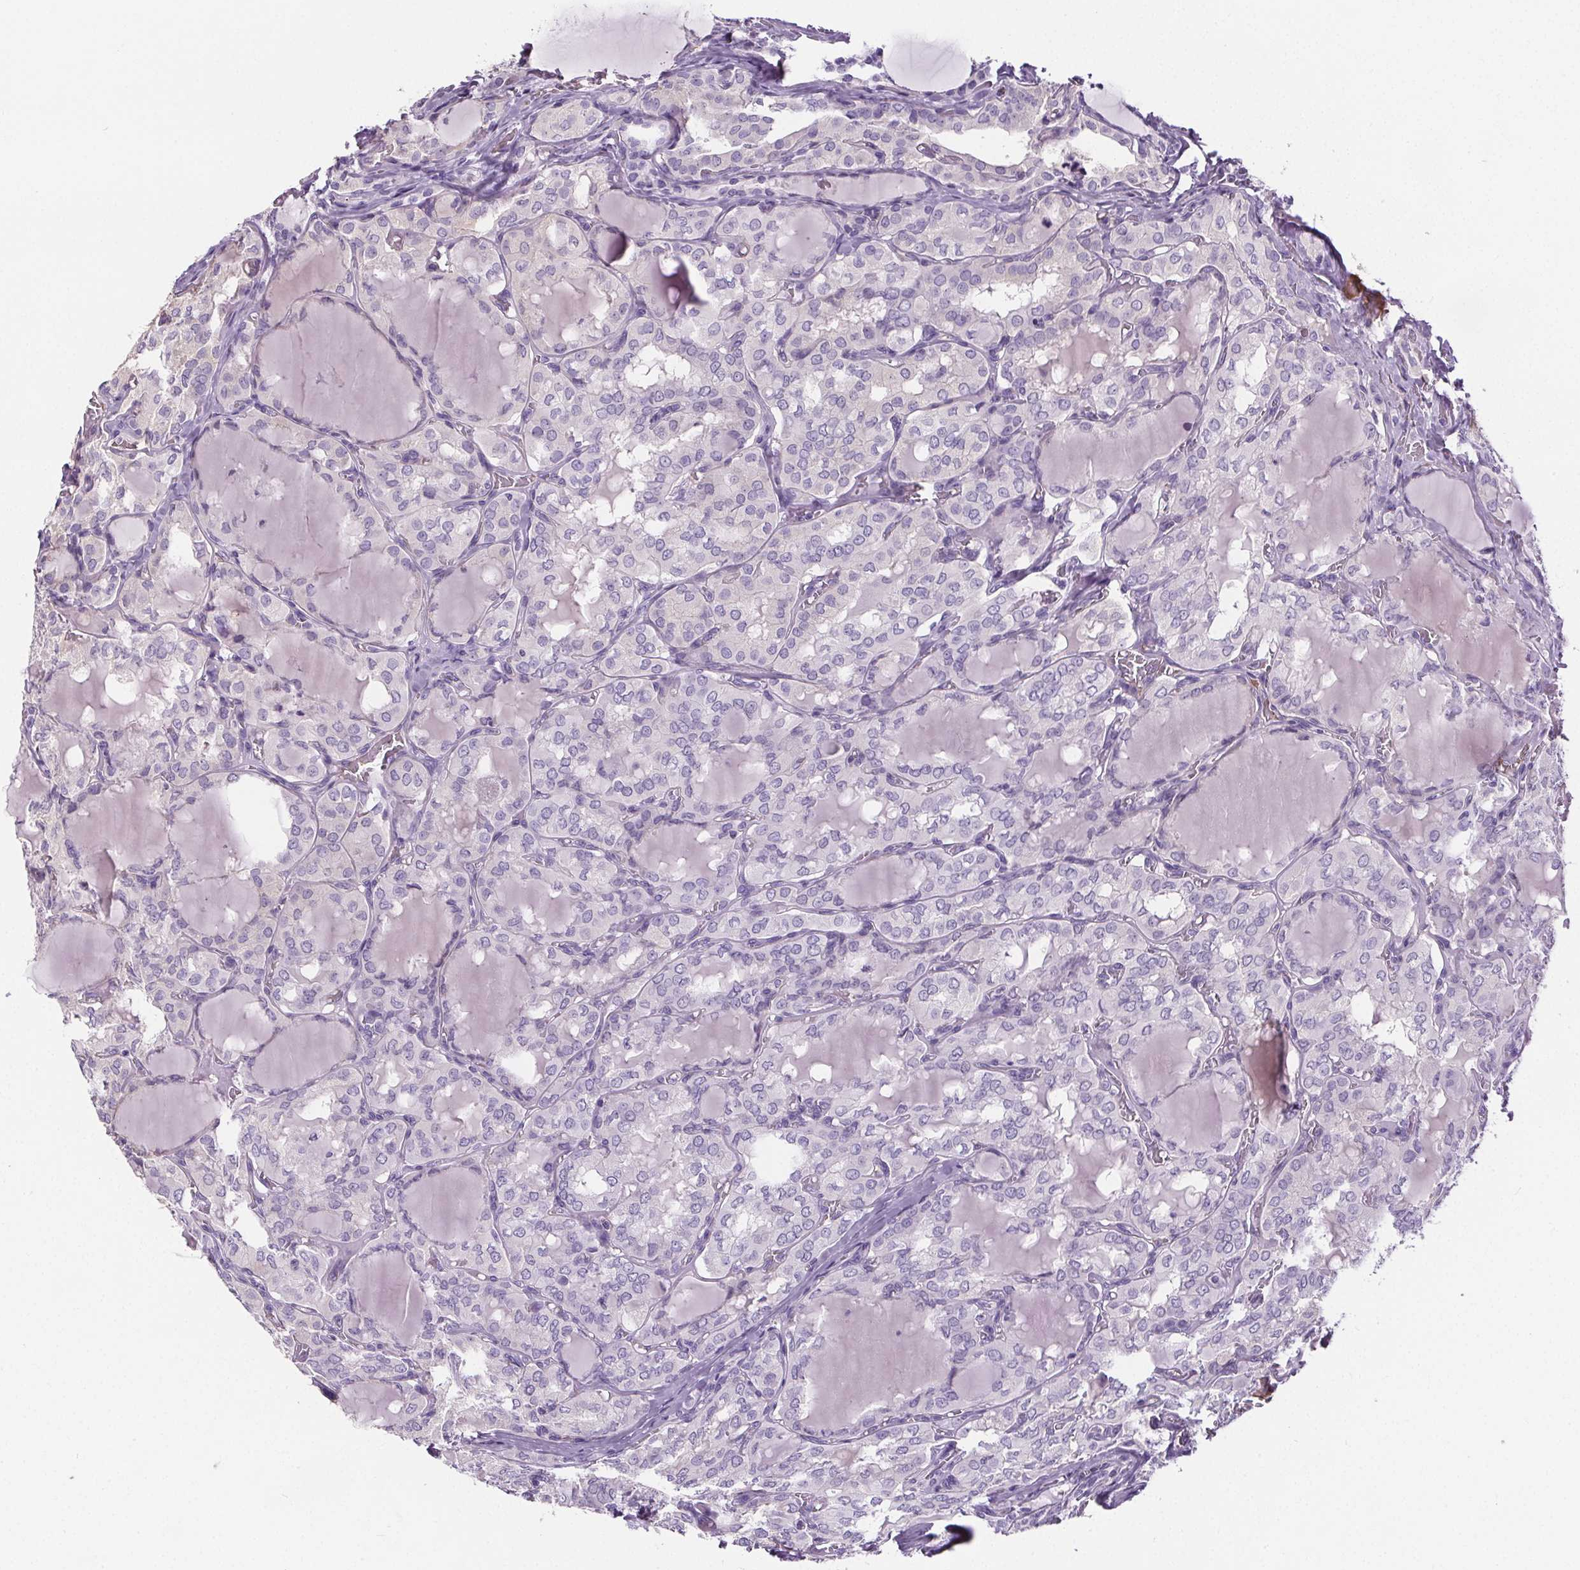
{"staining": {"intensity": "negative", "quantity": "none", "location": "none"}, "tissue": "thyroid cancer", "cell_type": "Tumor cells", "image_type": "cancer", "snomed": [{"axis": "morphology", "description": "Papillary adenocarcinoma, NOS"}, {"axis": "topography", "description": "Thyroid gland"}], "caption": "Photomicrograph shows no significant protein expression in tumor cells of papillary adenocarcinoma (thyroid).", "gene": "CD5L", "patient": {"sex": "male", "age": 20}}